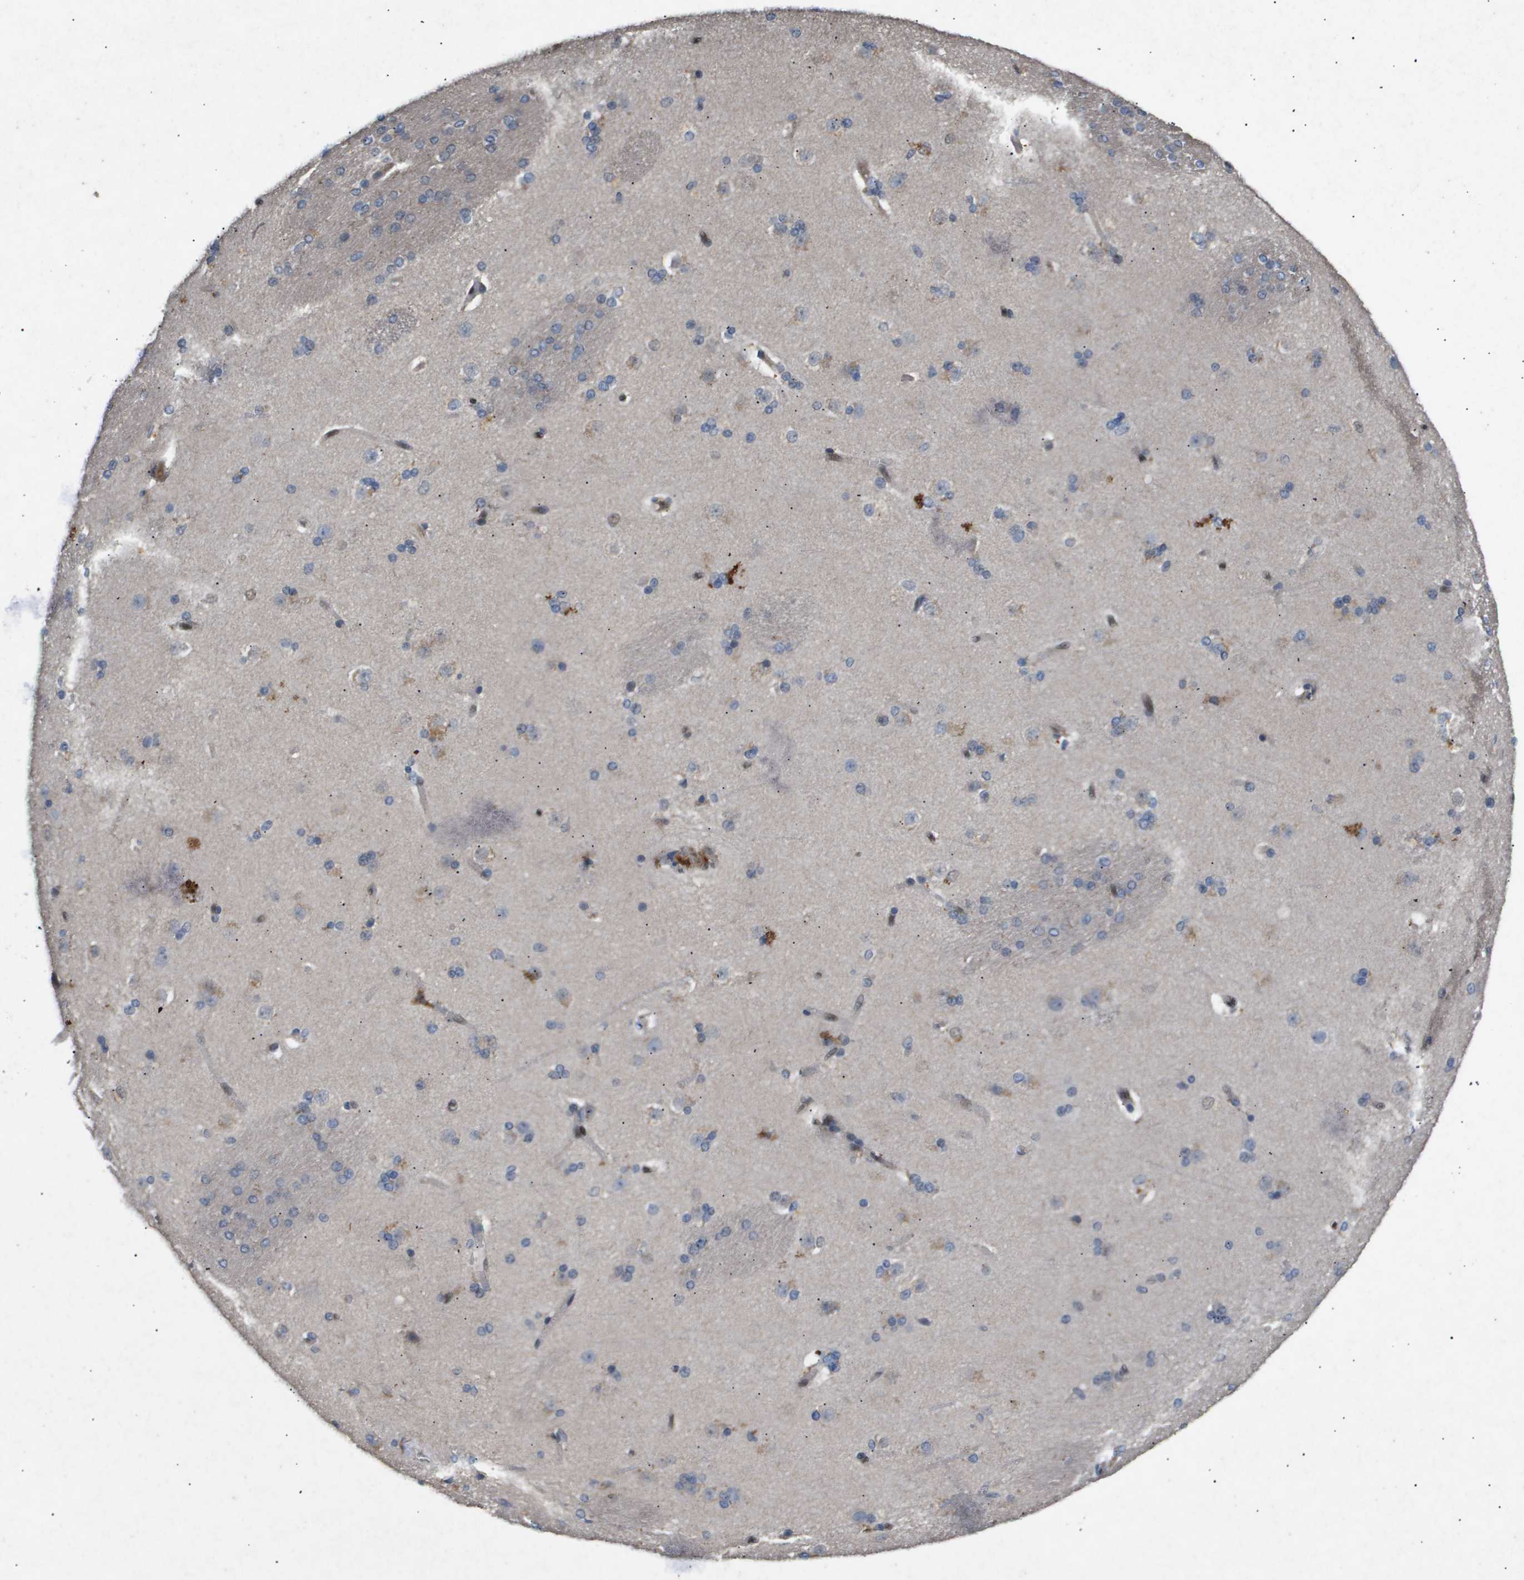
{"staining": {"intensity": "weak", "quantity": "<25%", "location": "cytoplasmic/membranous"}, "tissue": "caudate", "cell_type": "Glial cells", "image_type": "normal", "snomed": [{"axis": "morphology", "description": "Normal tissue, NOS"}, {"axis": "topography", "description": "Lateral ventricle wall"}], "caption": "High magnification brightfield microscopy of normal caudate stained with DAB (3,3'-diaminobenzidine) (brown) and counterstained with hematoxylin (blue): glial cells show no significant expression. Nuclei are stained in blue.", "gene": "ERG", "patient": {"sex": "female", "age": 19}}